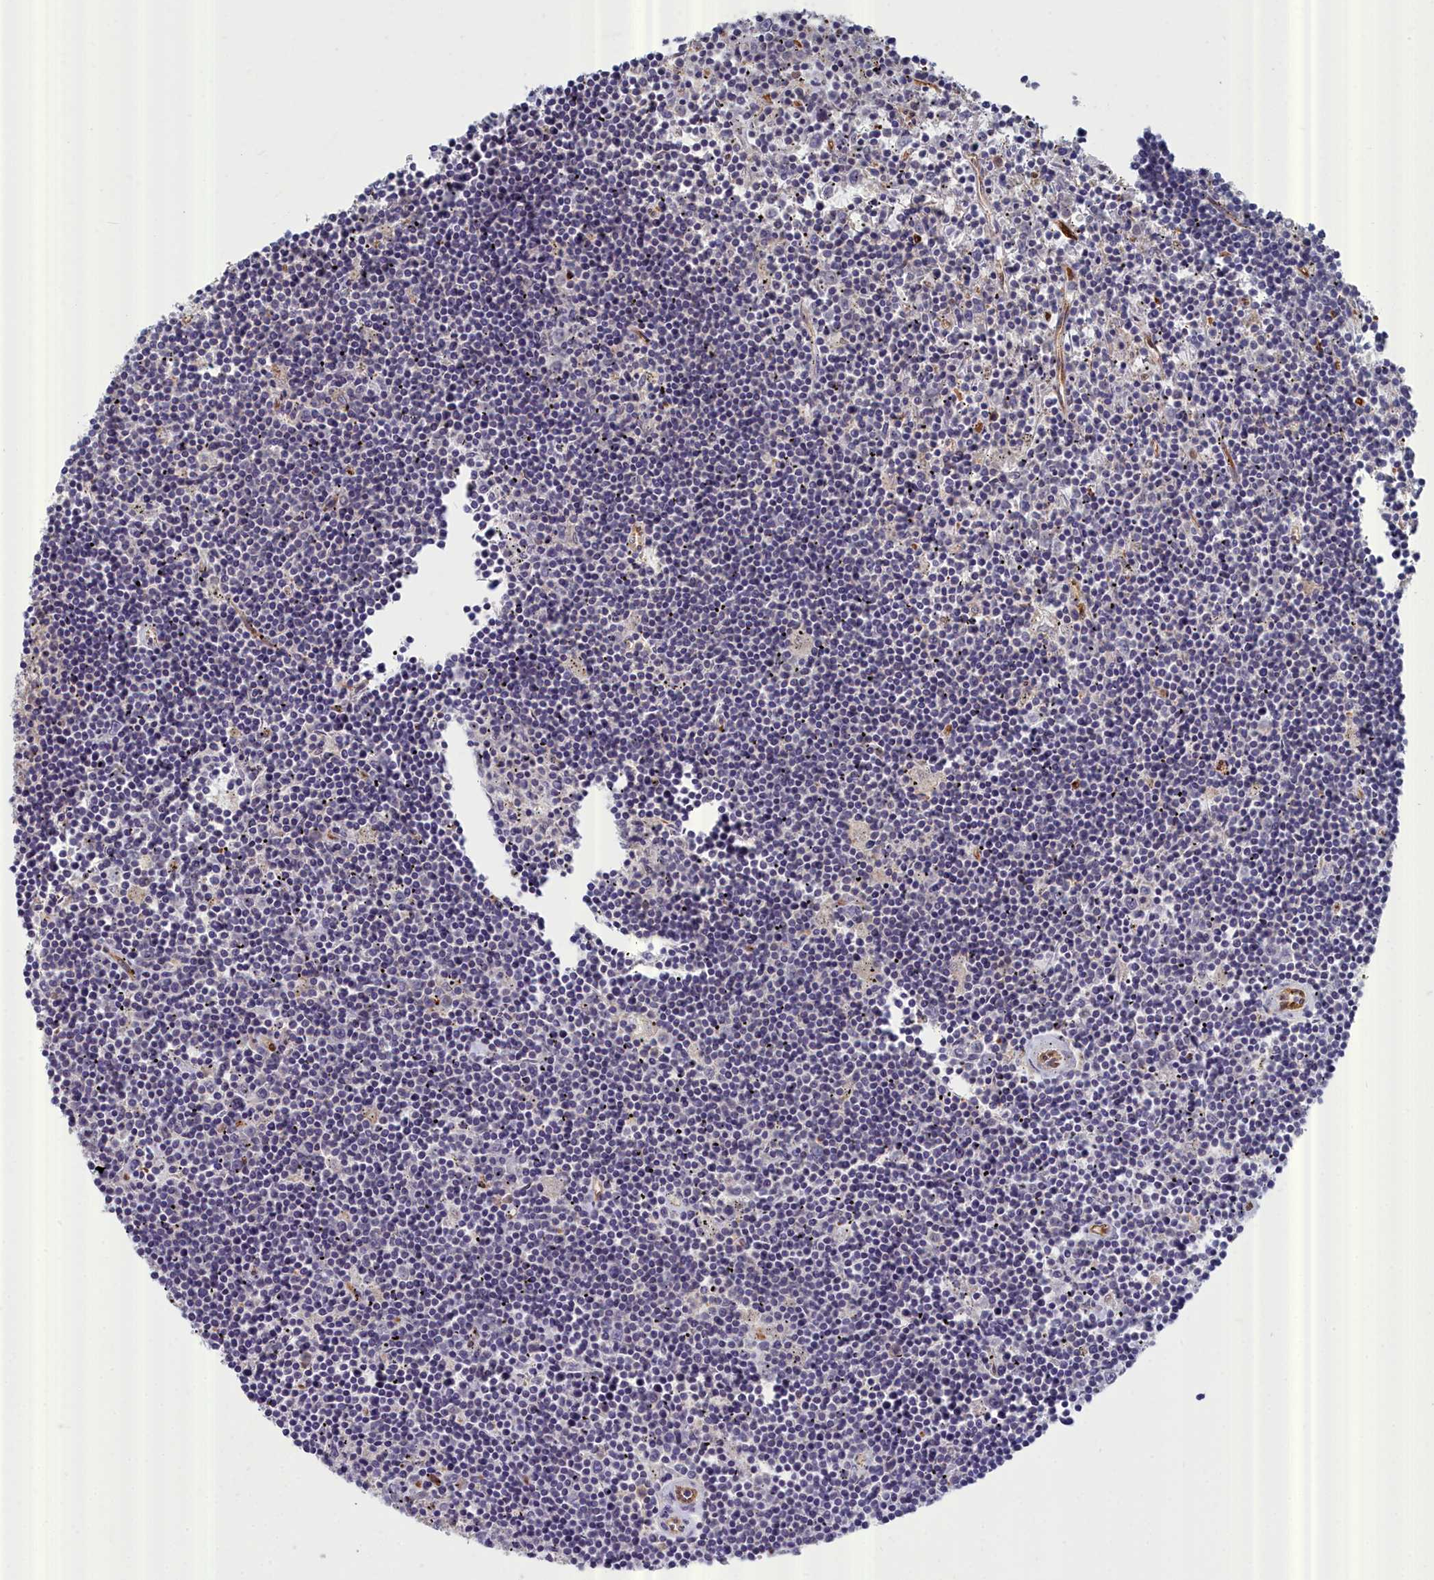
{"staining": {"intensity": "negative", "quantity": "none", "location": "none"}, "tissue": "lymphoma", "cell_type": "Tumor cells", "image_type": "cancer", "snomed": [{"axis": "morphology", "description": "Malignant lymphoma, non-Hodgkin's type, Low grade"}, {"axis": "topography", "description": "Spleen"}], "caption": "IHC micrograph of human low-grade malignant lymphoma, non-Hodgkin's type stained for a protein (brown), which shows no positivity in tumor cells.", "gene": "RDX", "patient": {"sex": "male", "age": 76}}